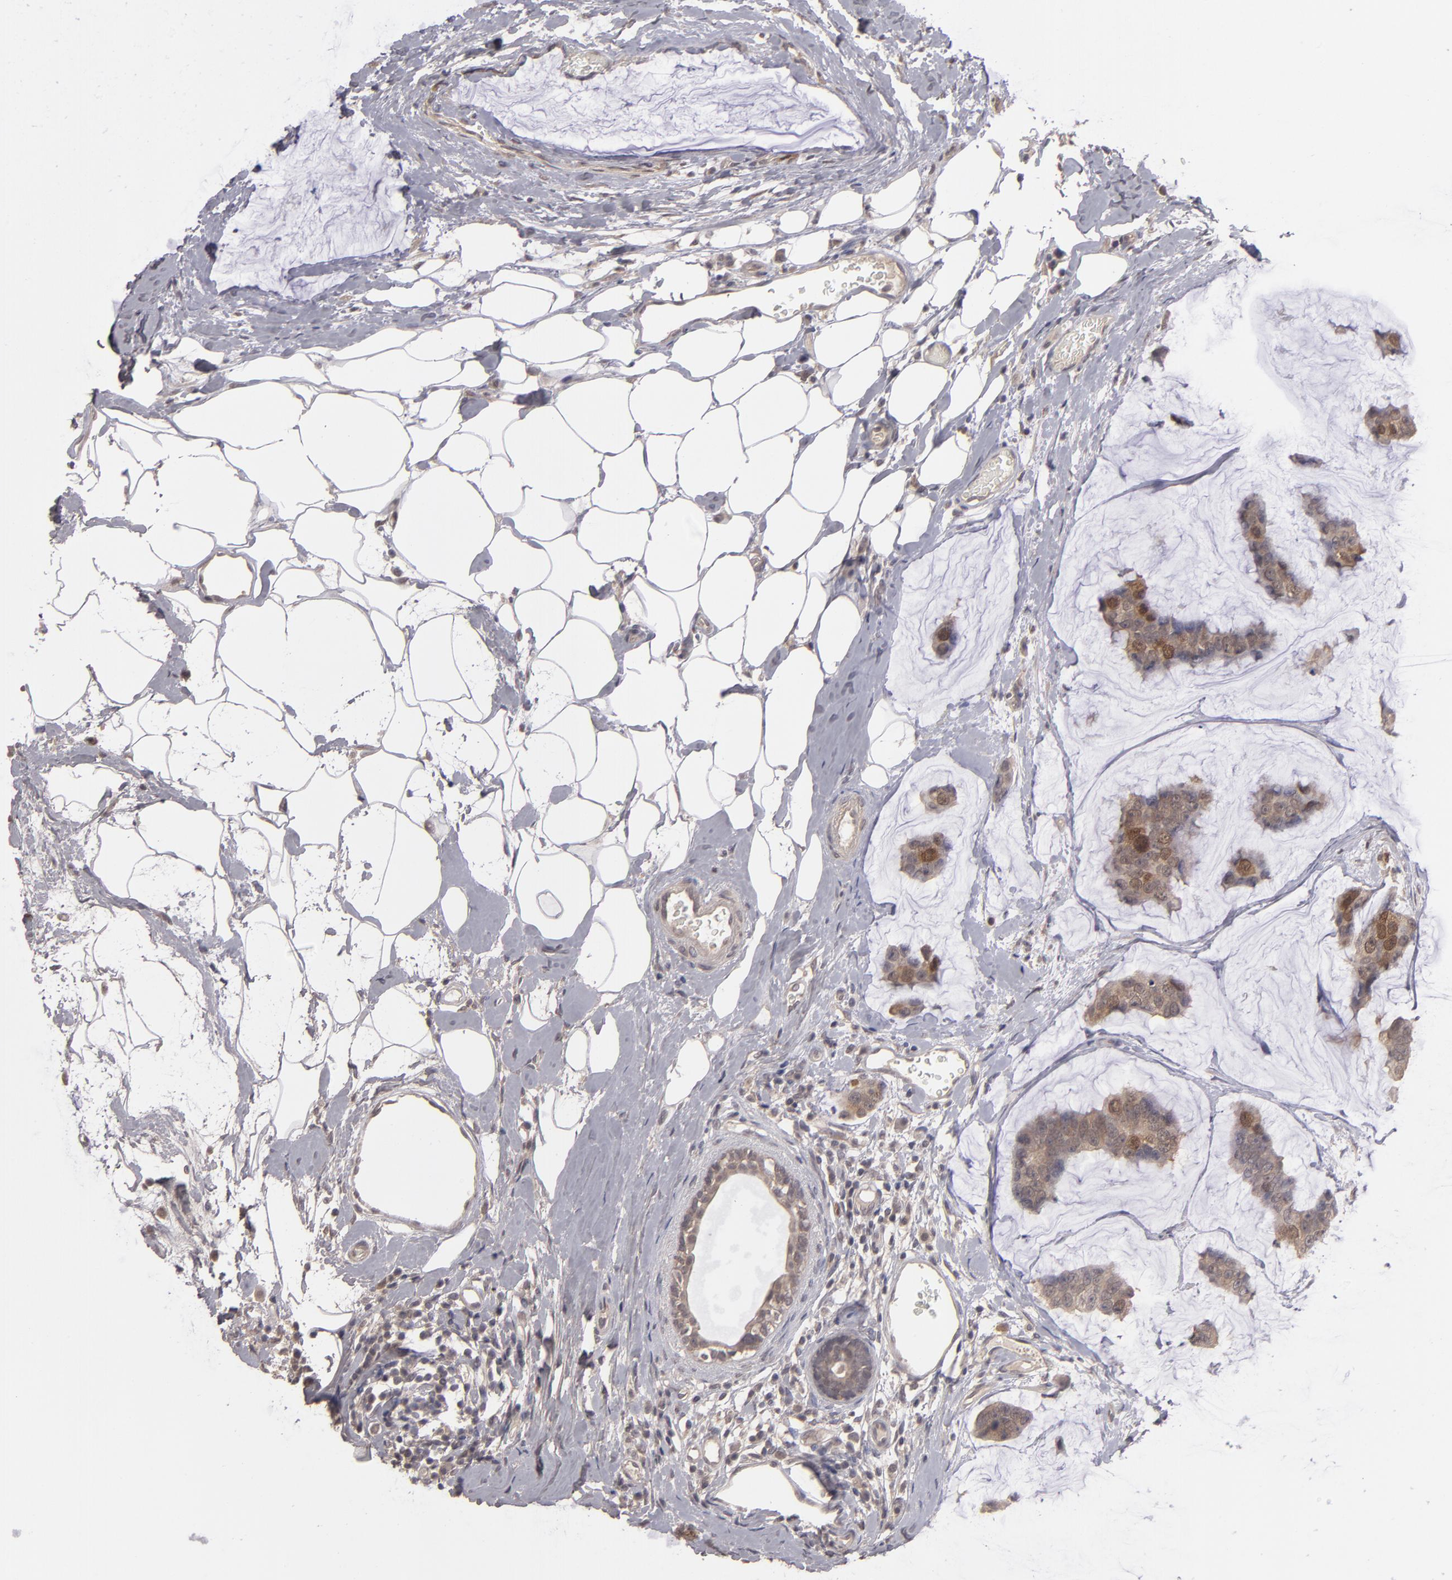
{"staining": {"intensity": "moderate", "quantity": ">75%", "location": "cytoplasmic/membranous"}, "tissue": "breast cancer", "cell_type": "Tumor cells", "image_type": "cancer", "snomed": [{"axis": "morphology", "description": "Normal tissue, NOS"}, {"axis": "morphology", "description": "Duct carcinoma"}, {"axis": "topography", "description": "Breast"}], "caption": "This is an image of IHC staining of breast cancer, which shows moderate staining in the cytoplasmic/membranous of tumor cells.", "gene": "TYMS", "patient": {"sex": "female", "age": 50}}